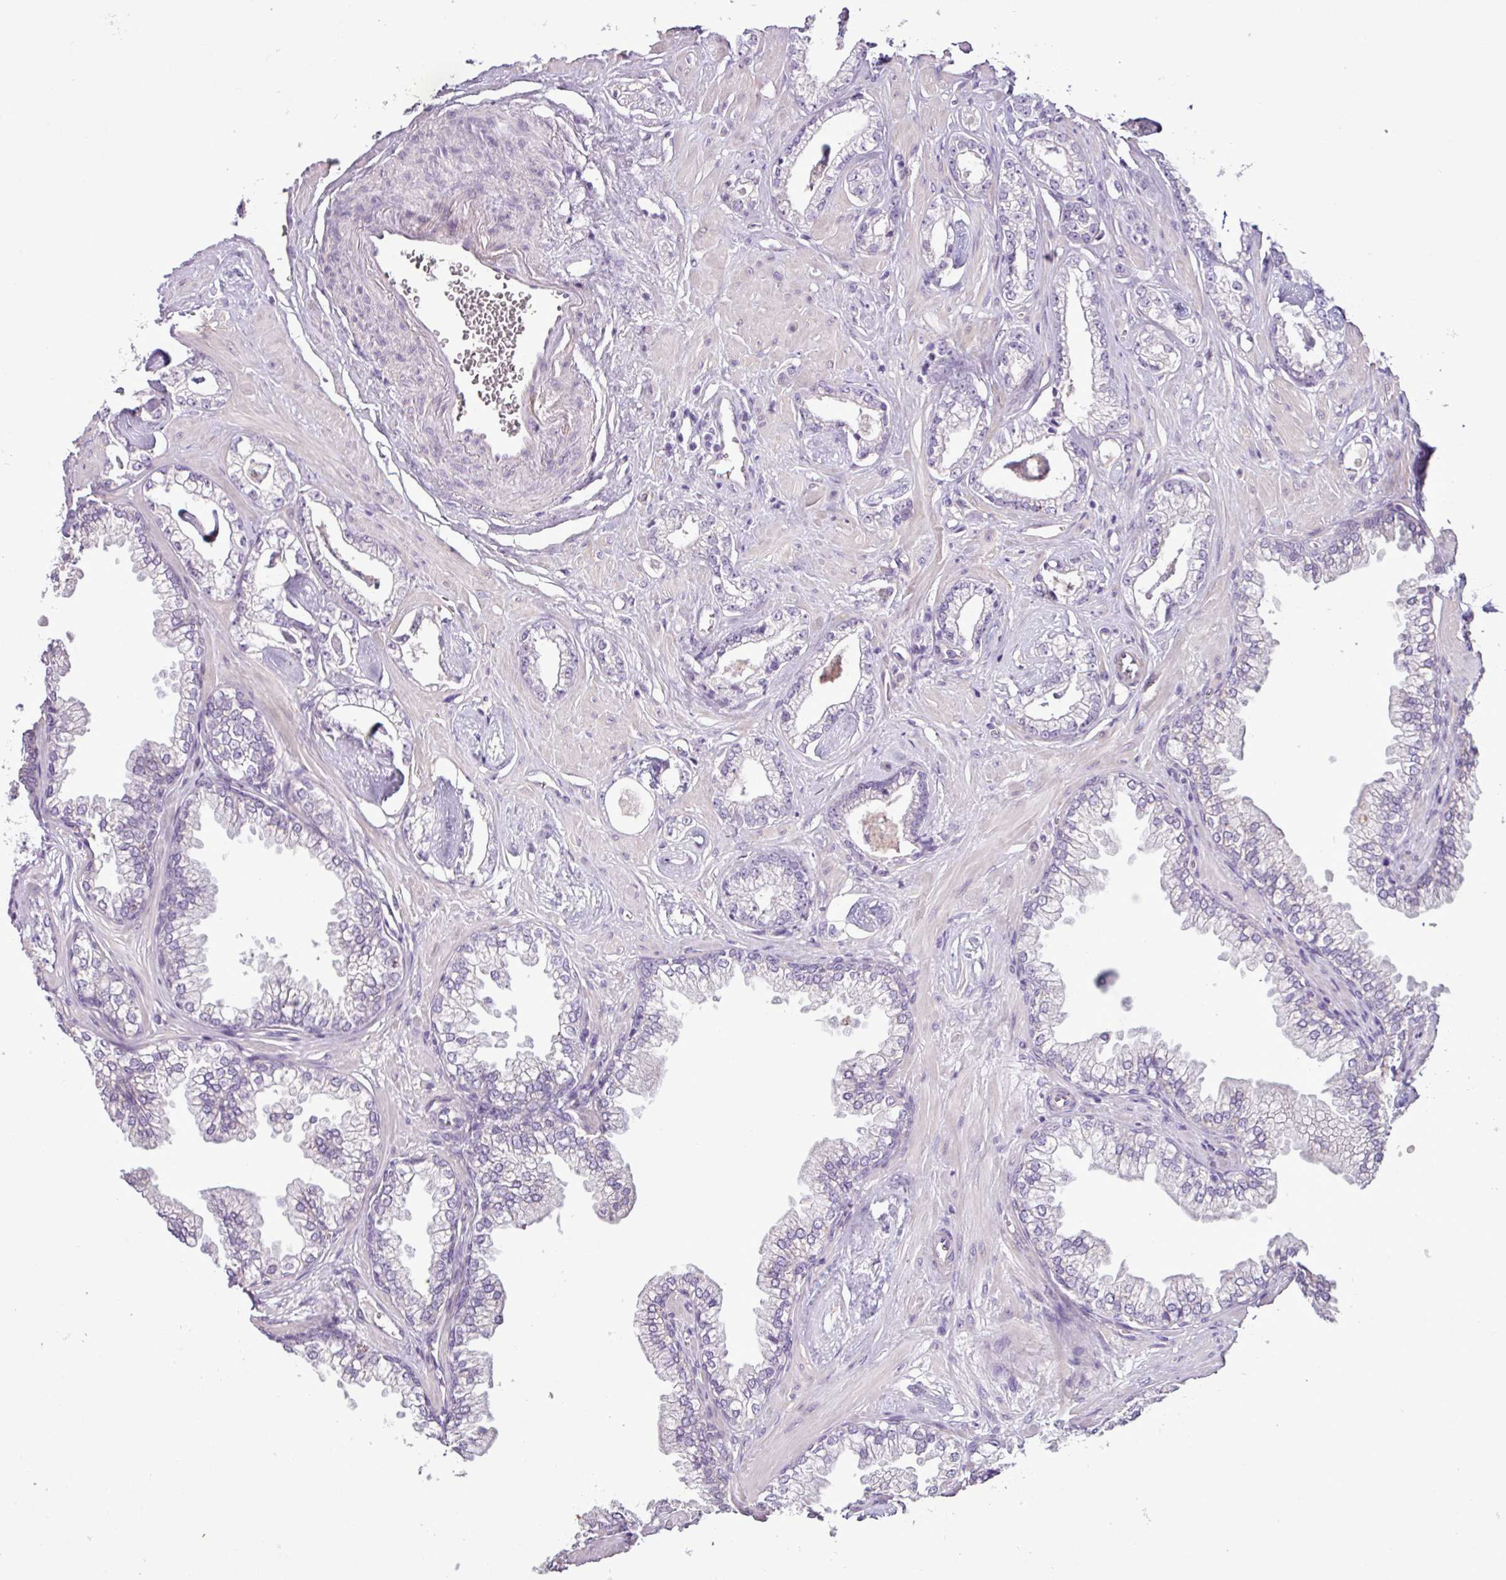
{"staining": {"intensity": "negative", "quantity": "none", "location": "none"}, "tissue": "prostate cancer", "cell_type": "Tumor cells", "image_type": "cancer", "snomed": [{"axis": "morphology", "description": "Adenocarcinoma, Low grade"}, {"axis": "topography", "description": "Prostate"}], "caption": "A high-resolution photomicrograph shows immunohistochemistry staining of adenocarcinoma (low-grade) (prostate), which exhibits no significant staining in tumor cells.", "gene": "C9orf24", "patient": {"sex": "male", "age": 60}}